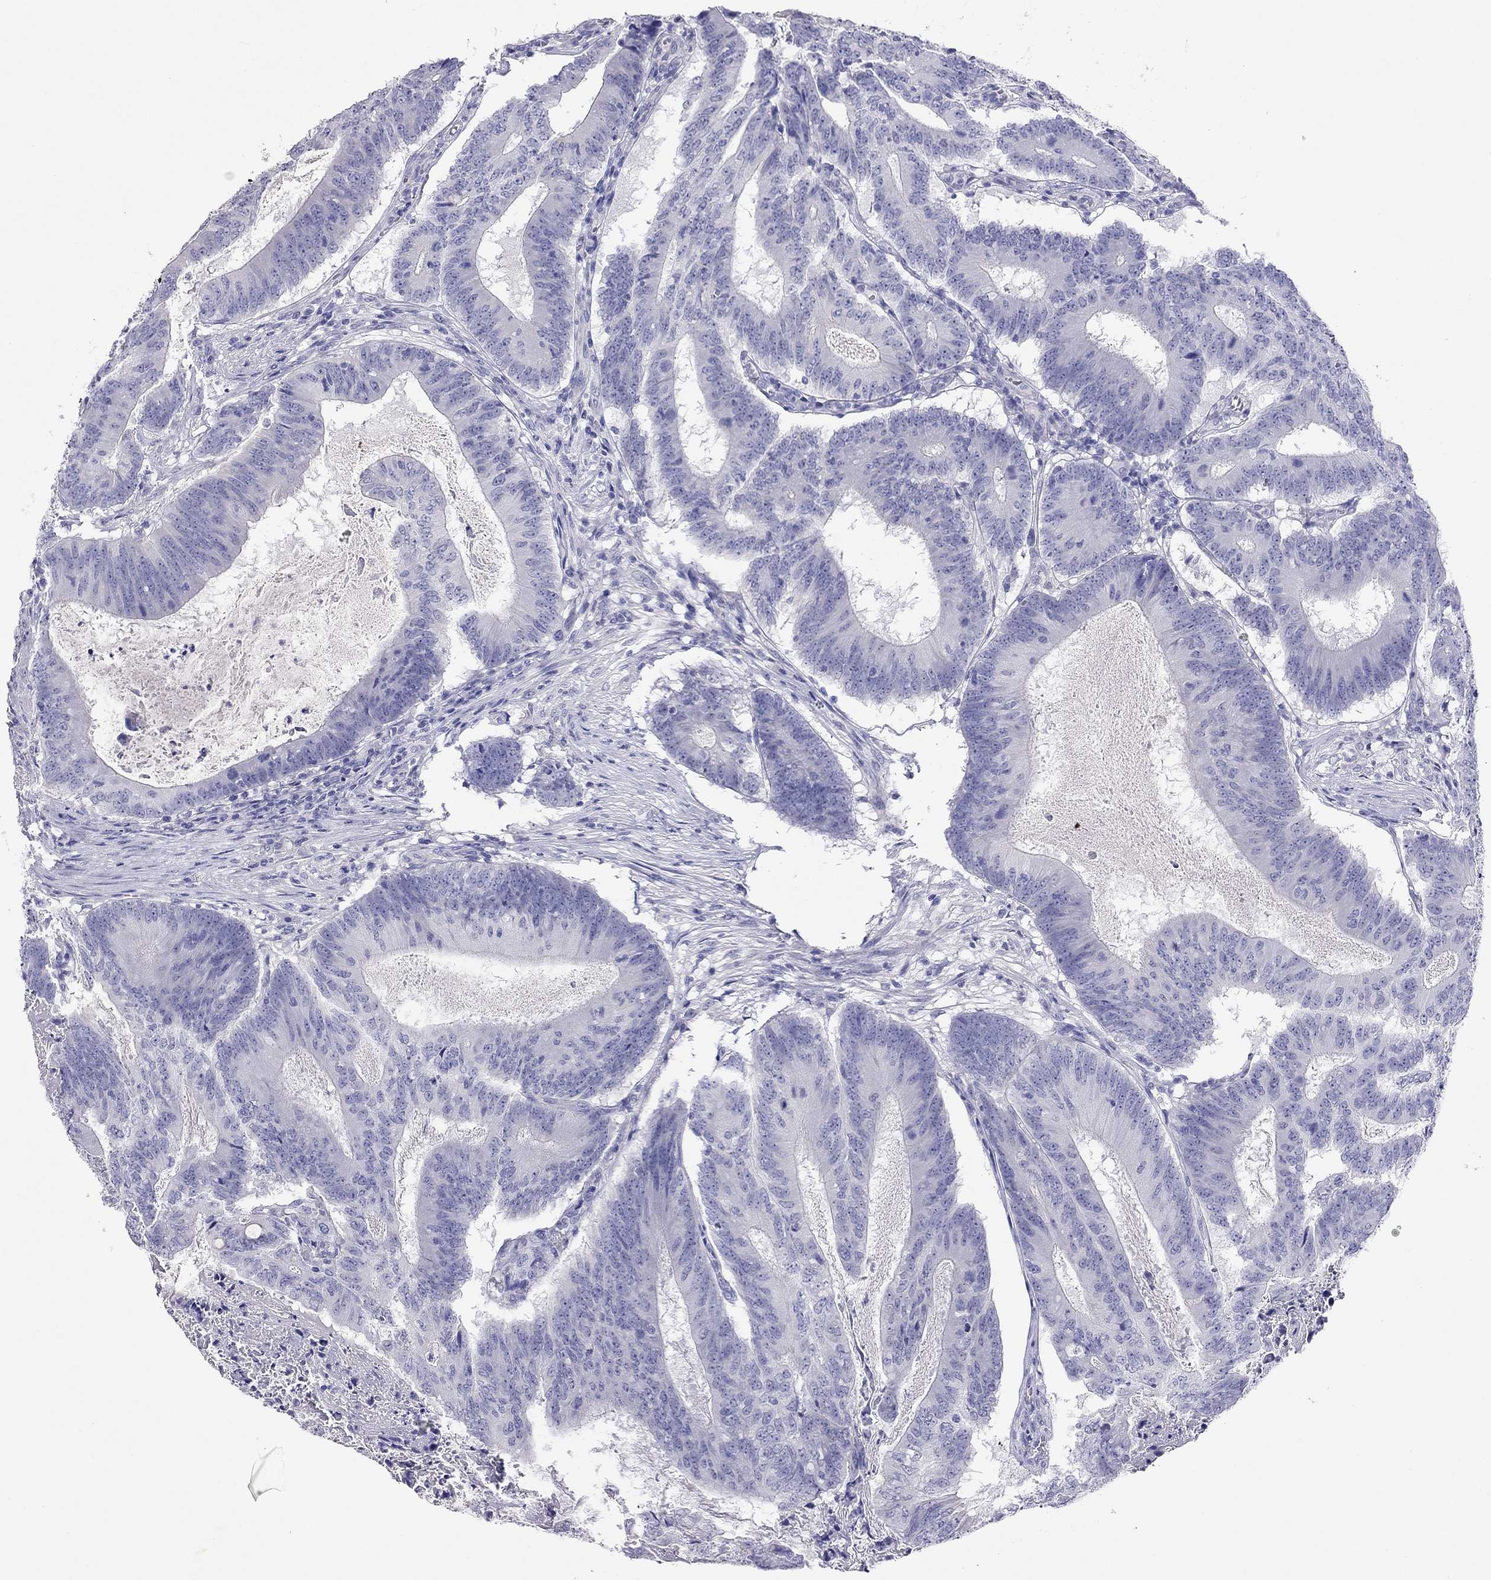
{"staining": {"intensity": "negative", "quantity": "none", "location": "none"}, "tissue": "colorectal cancer", "cell_type": "Tumor cells", "image_type": "cancer", "snomed": [{"axis": "morphology", "description": "Adenocarcinoma, NOS"}, {"axis": "topography", "description": "Colon"}], "caption": "An immunohistochemistry (IHC) micrograph of colorectal adenocarcinoma is shown. There is no staining in tumor cells of colorectal adenocarcinoma.", "gene": "CAPNS2", "patient": {"sex": "female", "age": 70}}